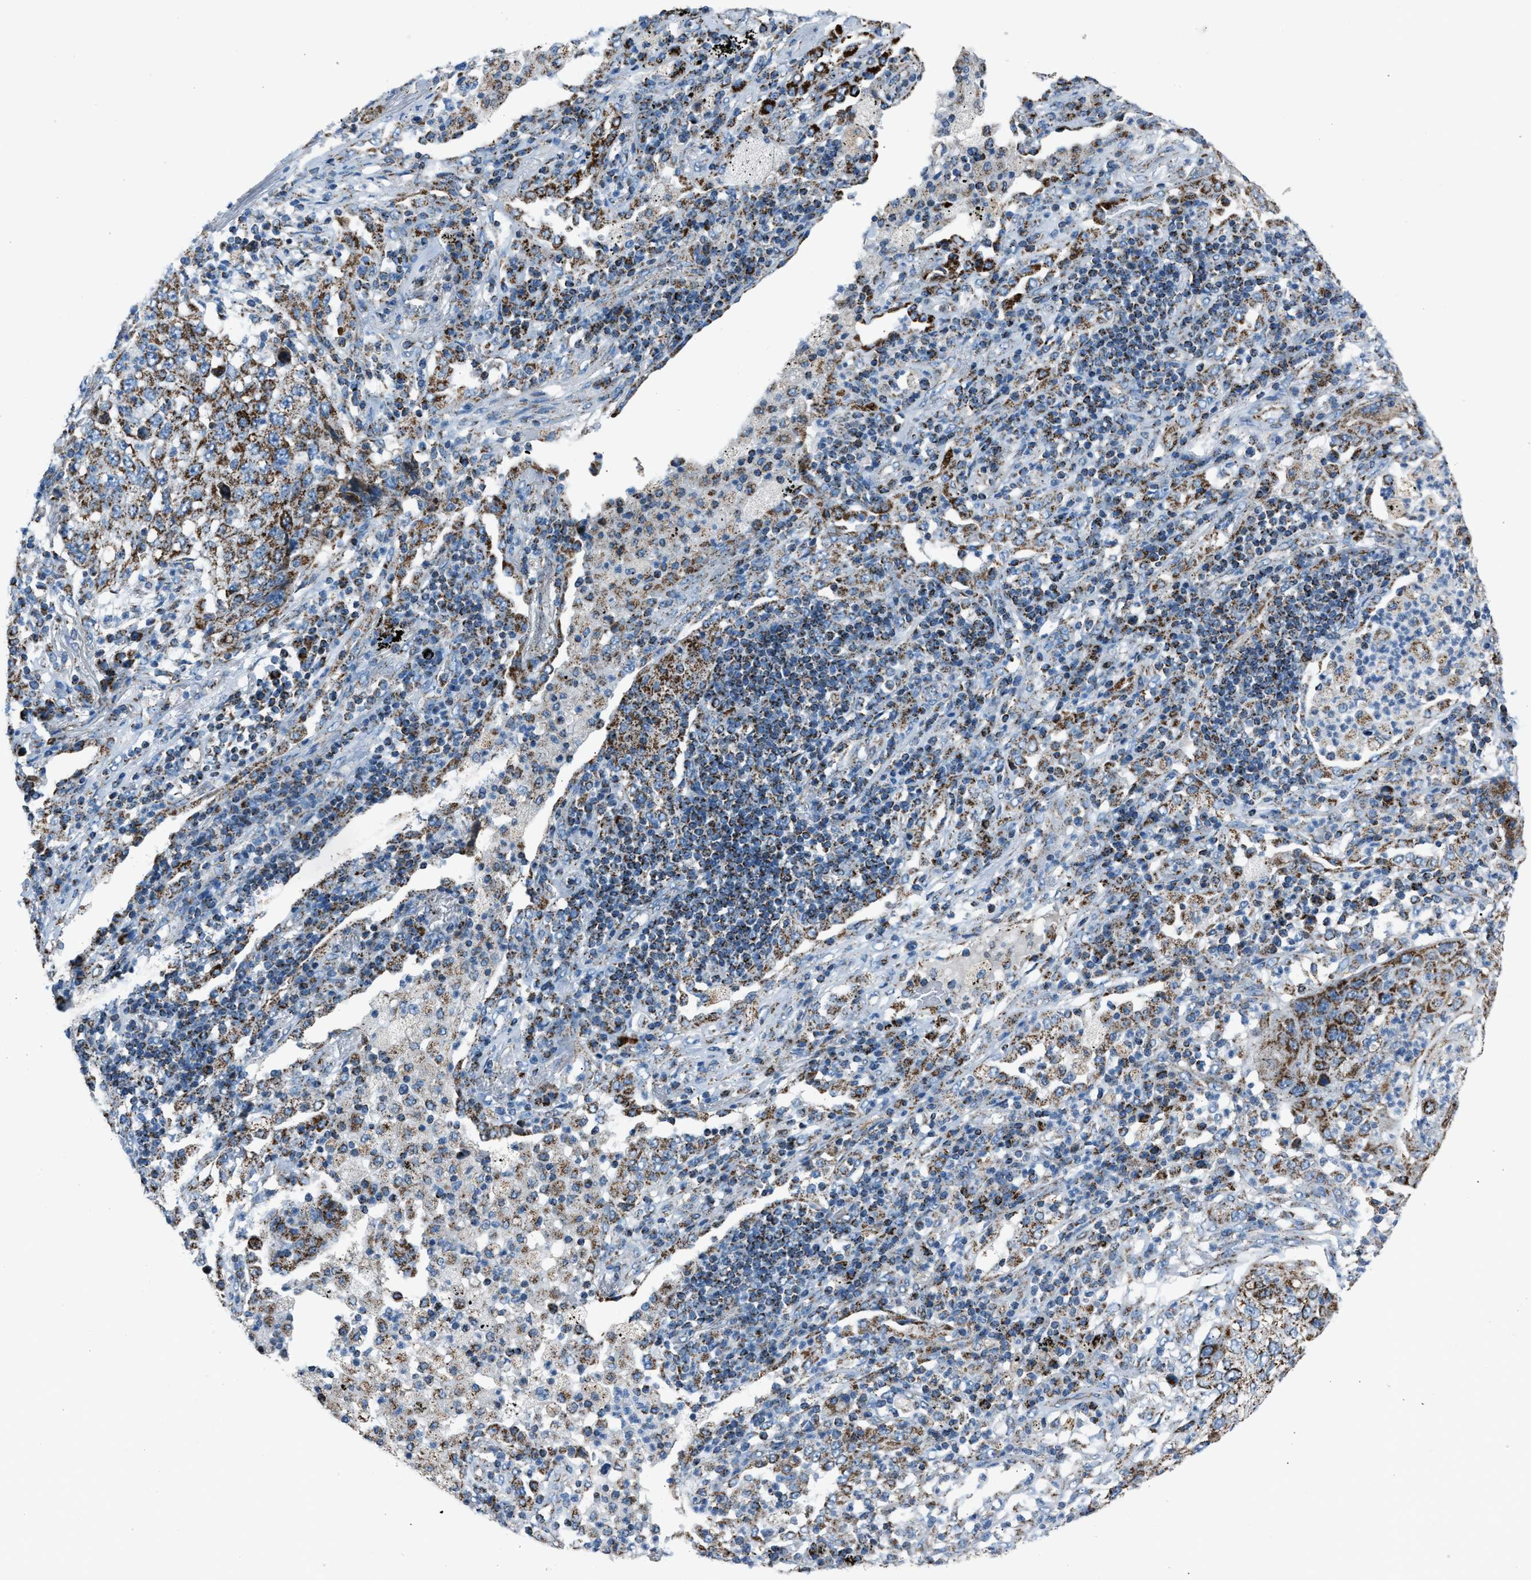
{"staining": {"intensity": "moderate", "quantity": ">75%", "location": "cytoplasmic/membranous"}, "tissue": "lung cancer", "cell_type": "Tumor cells", "image_type": "cancer", "snomed": [{"axis": "morphology", "description": "Squamous cell carcinoma, NOS"}, {"axis": "topography", "description": "Lung"}], "caption": "Squamous cell carcinoma (lung) stained with a protein marker displays moderate staining in tumor cells.", "gene": "MDH2", "patient": {"sex": "female", "age": 63}}